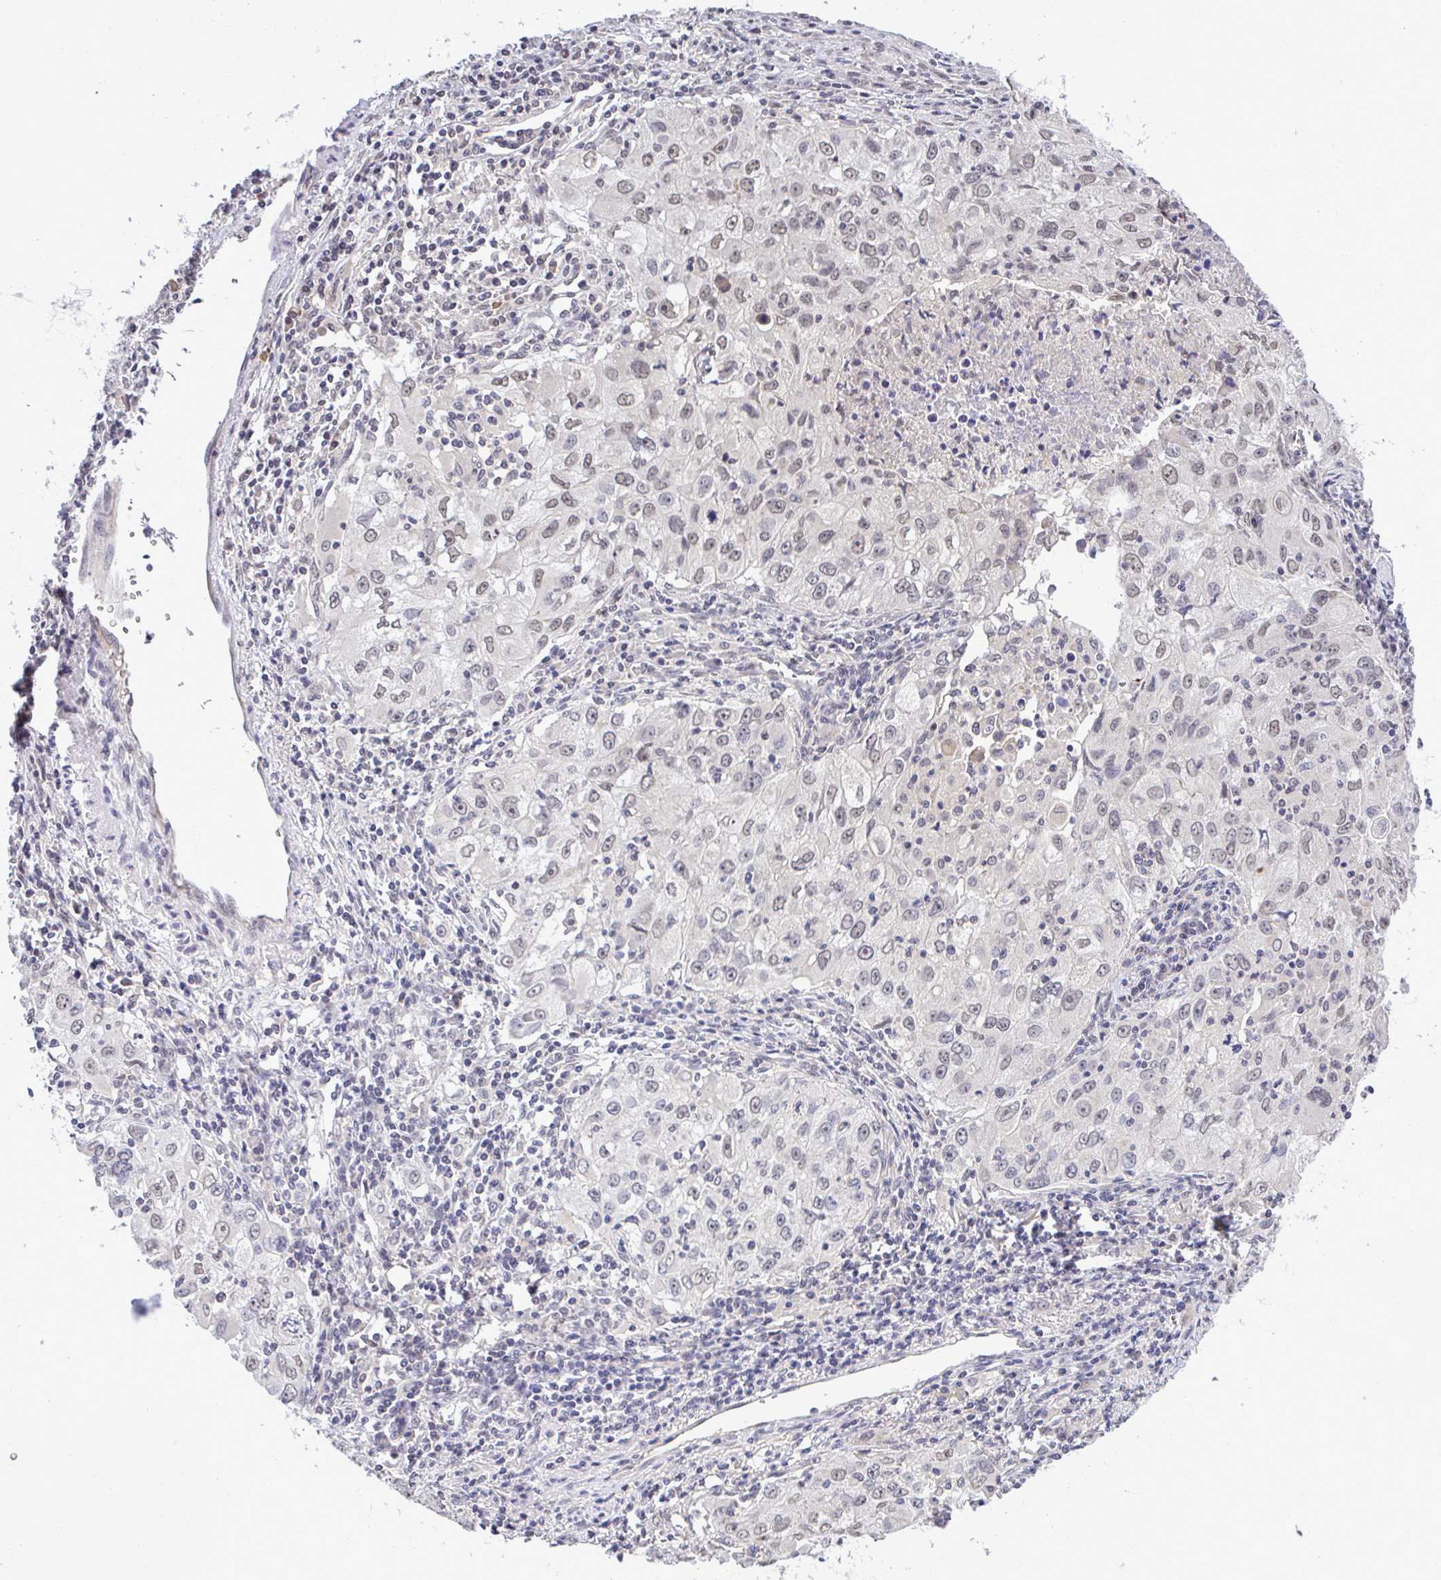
{"staining": {"intensity": "weak", "quantity": "25%-75%", "location": "nuclear"}, "tissue": "lung cancer", "cell_type": "Tumor cells", "image_type": "cancer", "snomed": [{"axis": "morphology", "description": "Adenocarcinoma, NOS"}, {"axis": "morphology", "description": "Adenocarcinoma, metastatic, NOS"}, {"axis": "topography", "description": "Lymph node"}, {"axis": "topography", "description": "Lung"}], "caption": "Immunohistochemistry (IHC) (DAB (3,3'-diaminobenzidine)) staining of human lung adenocarcinoma exhibits weak nuclear protein expression in about 25%-75% of tumor cells.", "gene": "C9orf64", "patient": {"sex": "female", "age": 42}}